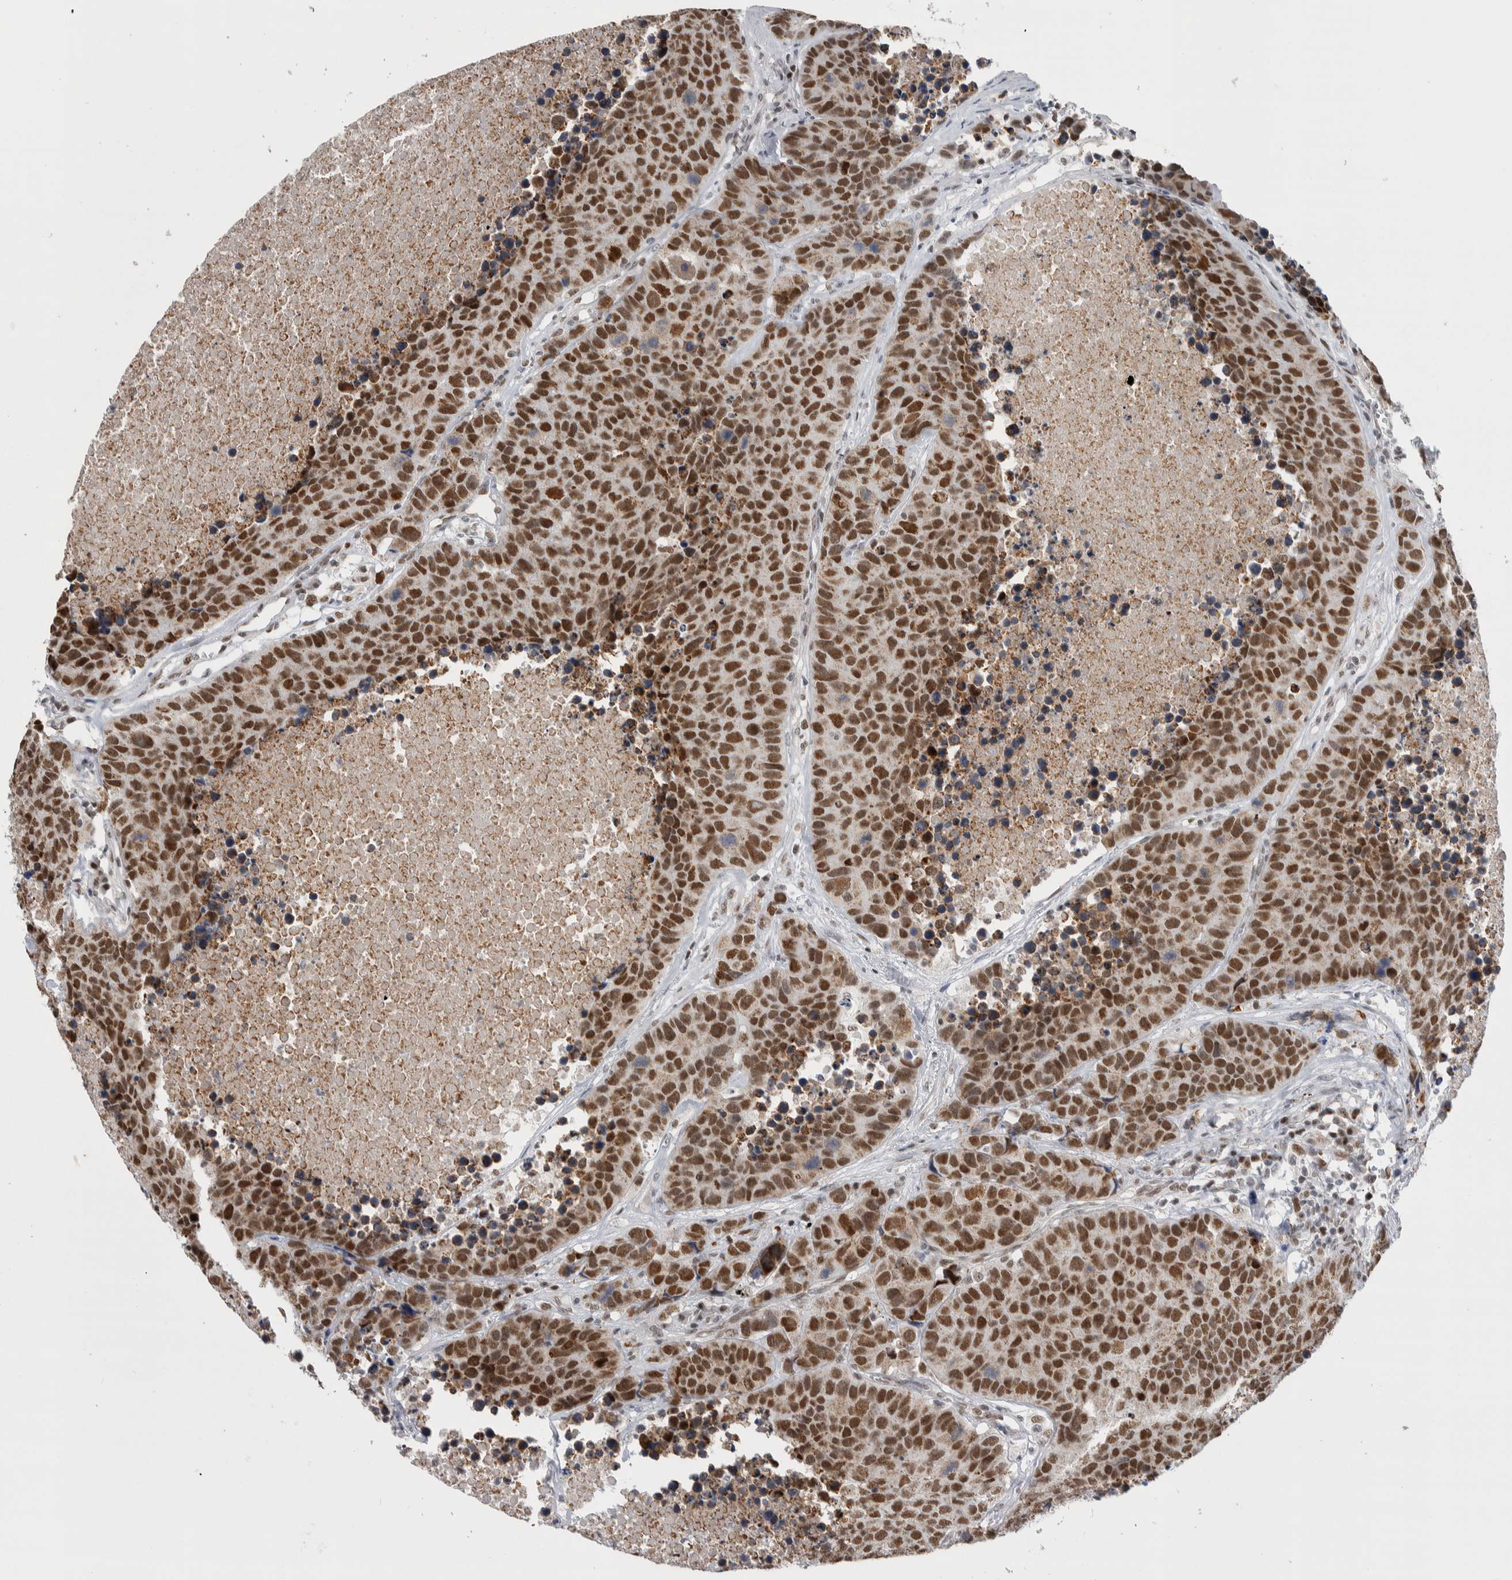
{"staining": {"intensity": "strong", "quantity": ">75%", "location": "nuclear"}, "tissue": "carcinoid", "cell_type": "Tumor cells", "image_type": "cancer", "snomed": [{"axis": "morphology", "description": "Carcinoid, malignant, NOS"}, {"axis": "topography", "description": "Lung"}], "caption": "Carcinoid stained with a brown dye reveals strong nuclear positive expression in about >75% of tumor cells.", "gene": "HEXIM2", "patient": {"sex": "male", "age": 60}}